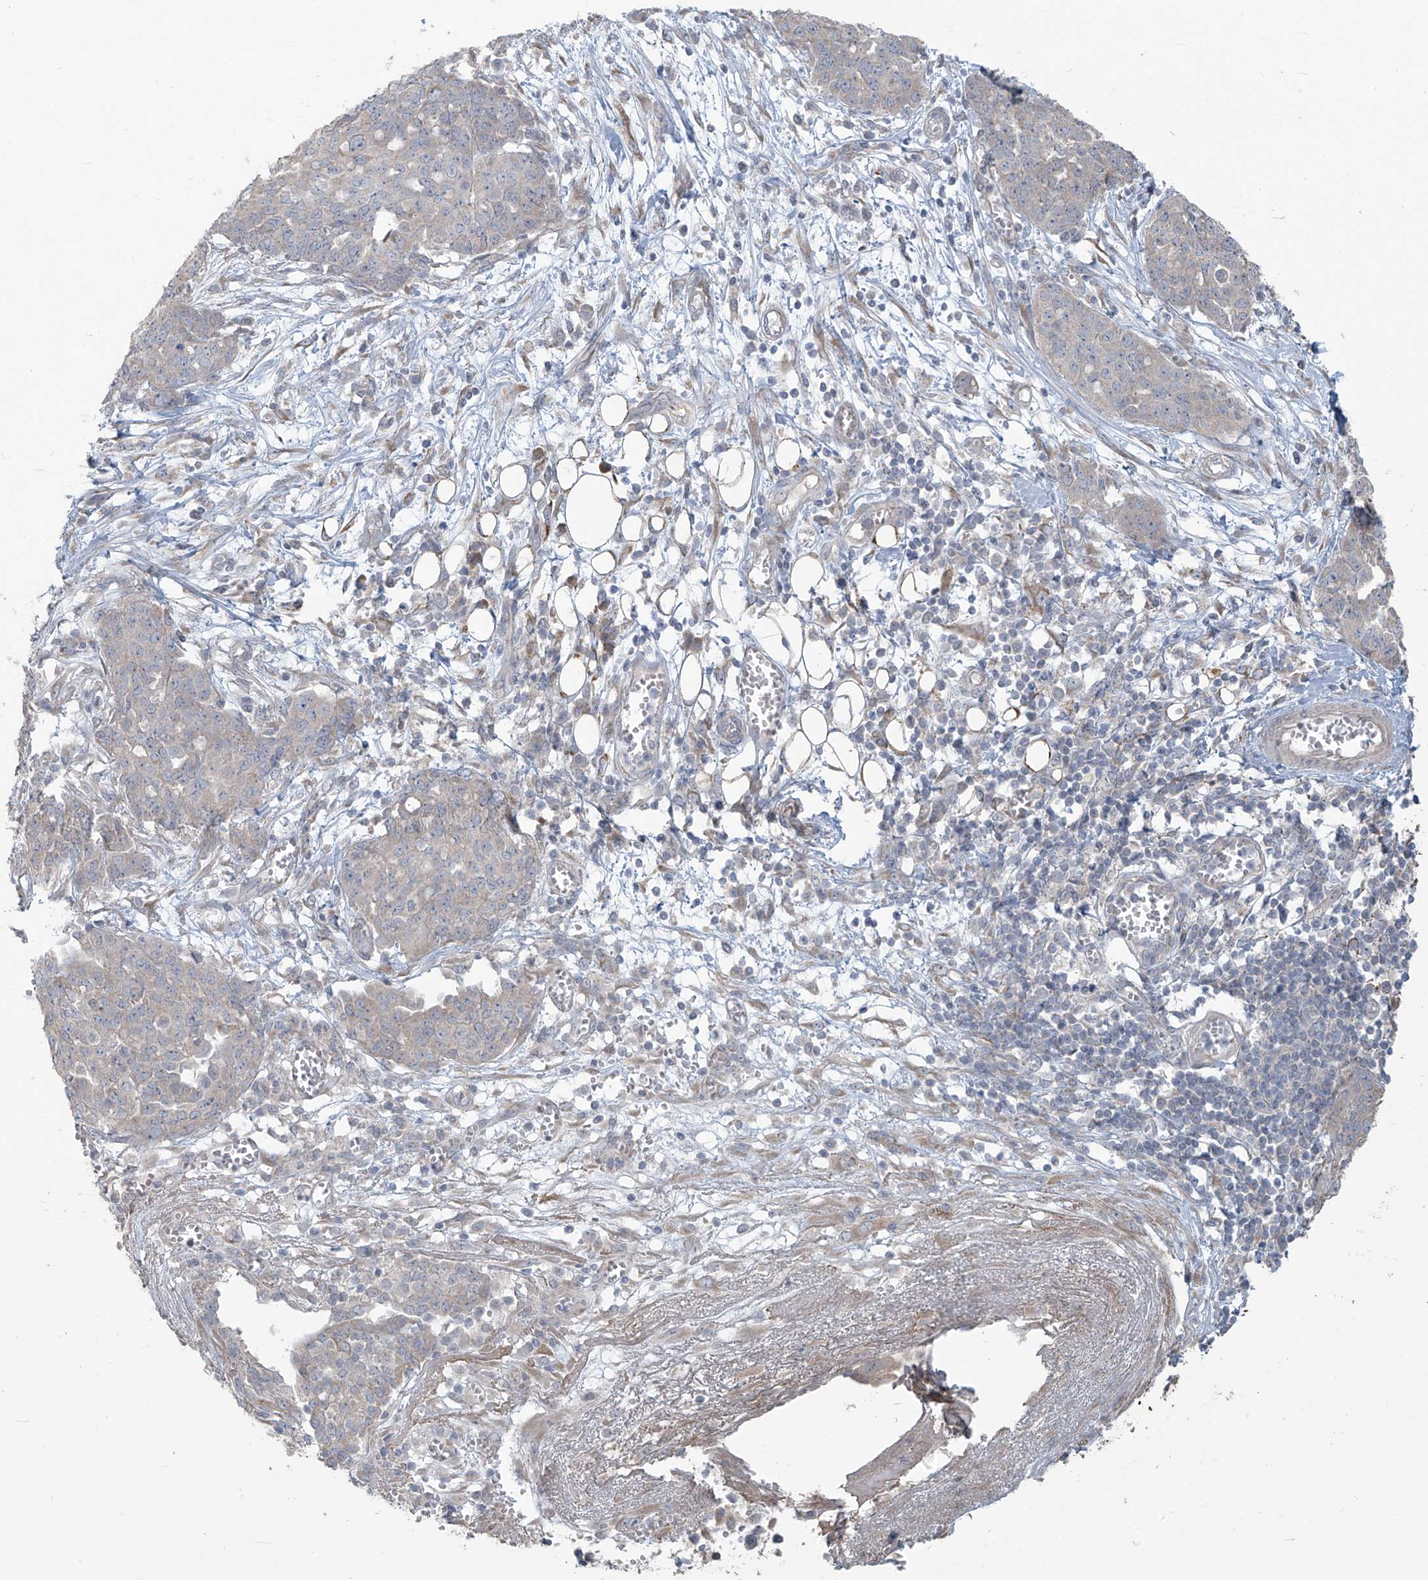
{"staining": {"intensity": "negative", "quantity": "none", "location": "none"}, "tissue": "ovarian cancer", "cell_type": "Tumor cells", "image_type": "cancer", "snomed": [{"axis": "morphology", "description": "Cystadenocarcinoma, serous, NOS"}, {"axis": "topography", "description": "Soft tissue"}, {"axis": "topography", "description": "Ovary"}], "caption": "Tumor cells show no significant expression in ovarian cancer (serous cystadenocarcinoma).", "gene": "MAGIX", "patient": {"sex": "female", "age": 57}}